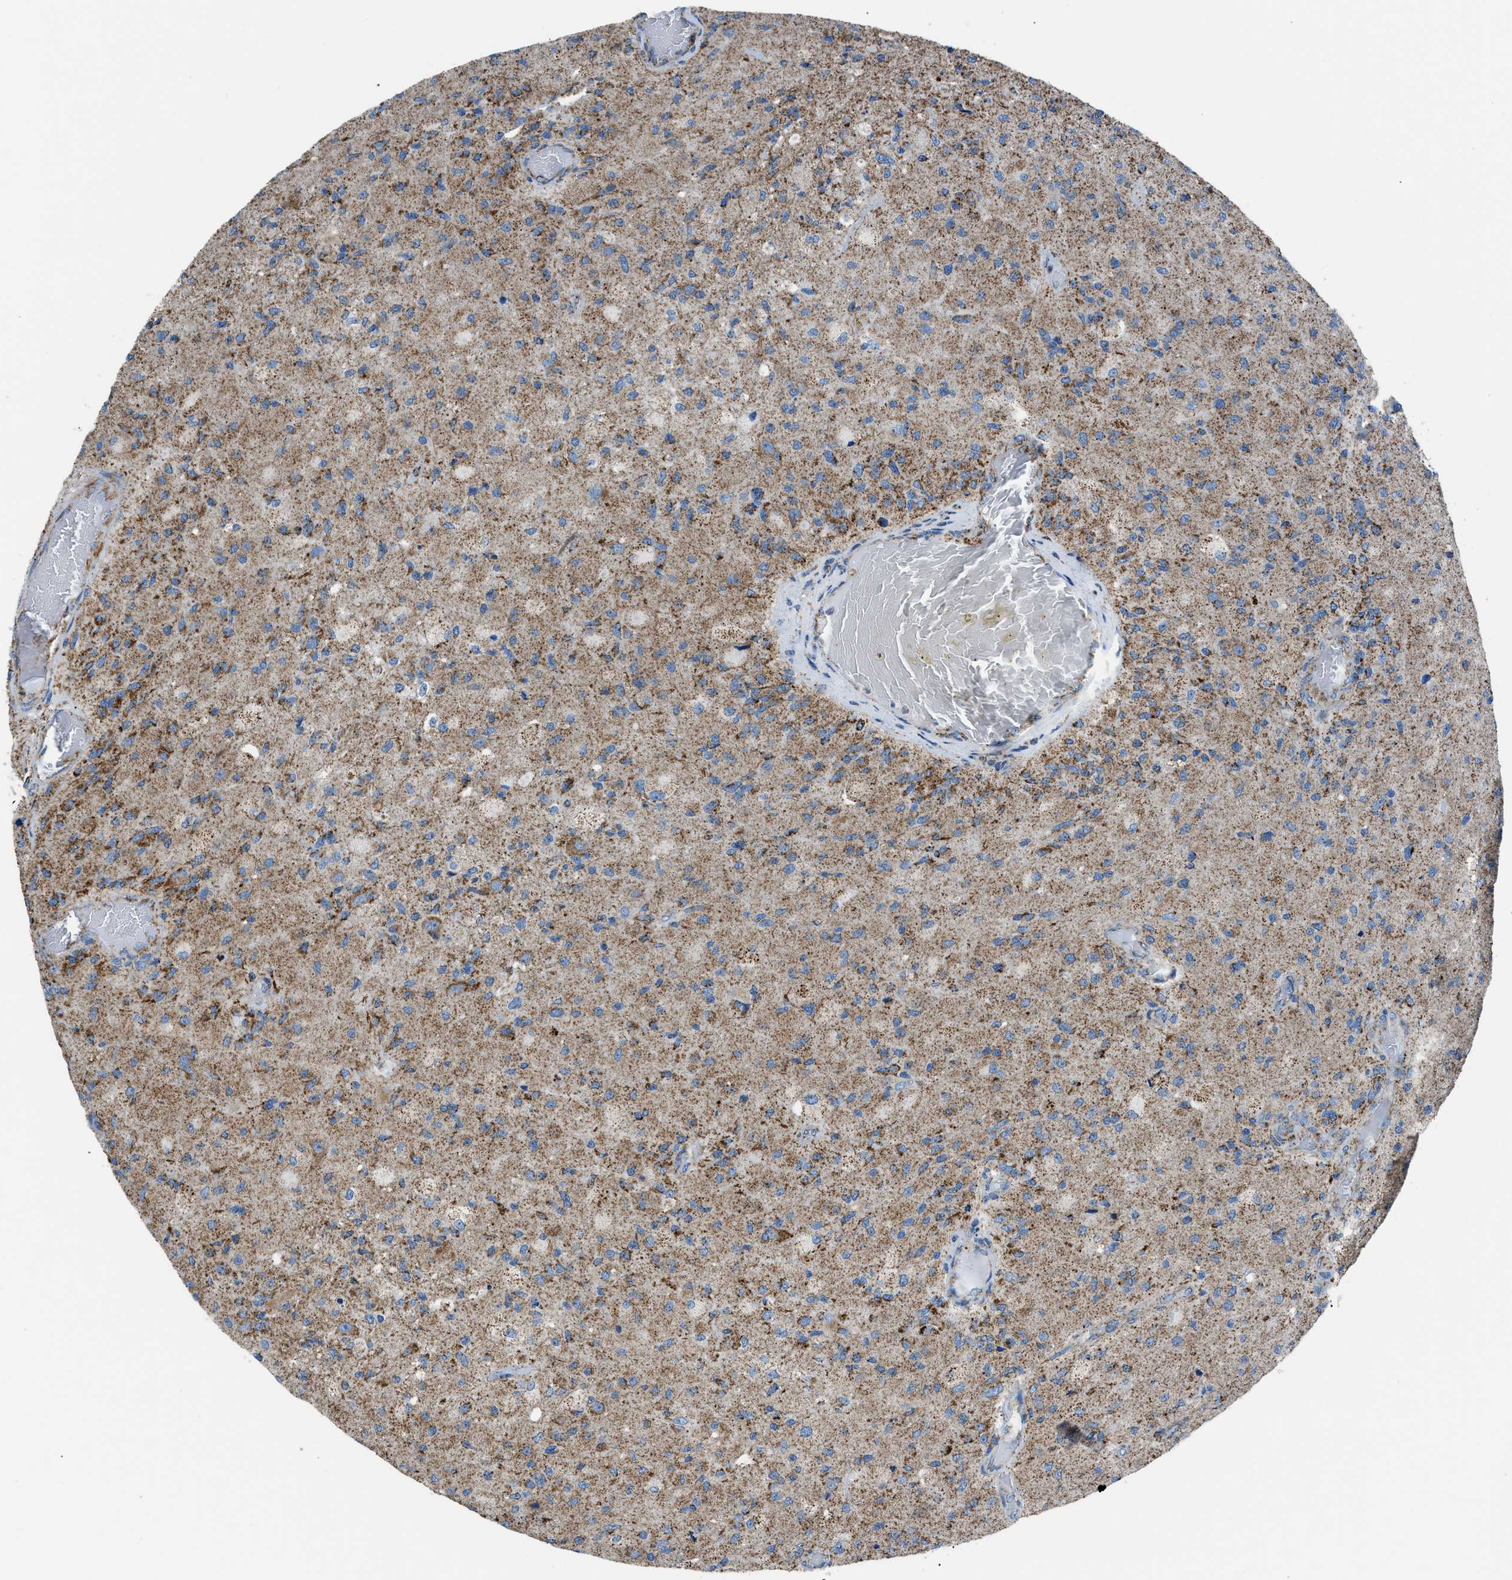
{"staining": {"intensity": "moderate", "quantity": ">75%", "location": "cytoplasmic/membranous"}, "tissue": "glioma", "cell_type": "Tumor cells", "image_type": "cancer", "snomed": [{"axis": "morphology", "description": "Normal tissue, NOS"}, {"axis": "morphology", "description": "Glioma, malignant, High grade"}, {"axis": "topography", "description": "Cerebral cortex"}], "caption": "Malignant glioma (high-grade) tissue shows moderate cytoplasmic/membranous expression in approximately >75% of tumor cells, visualized by immunohistochemistry.", "gene": "PHB2", "patient": {"sex": "male", "age": 77}}